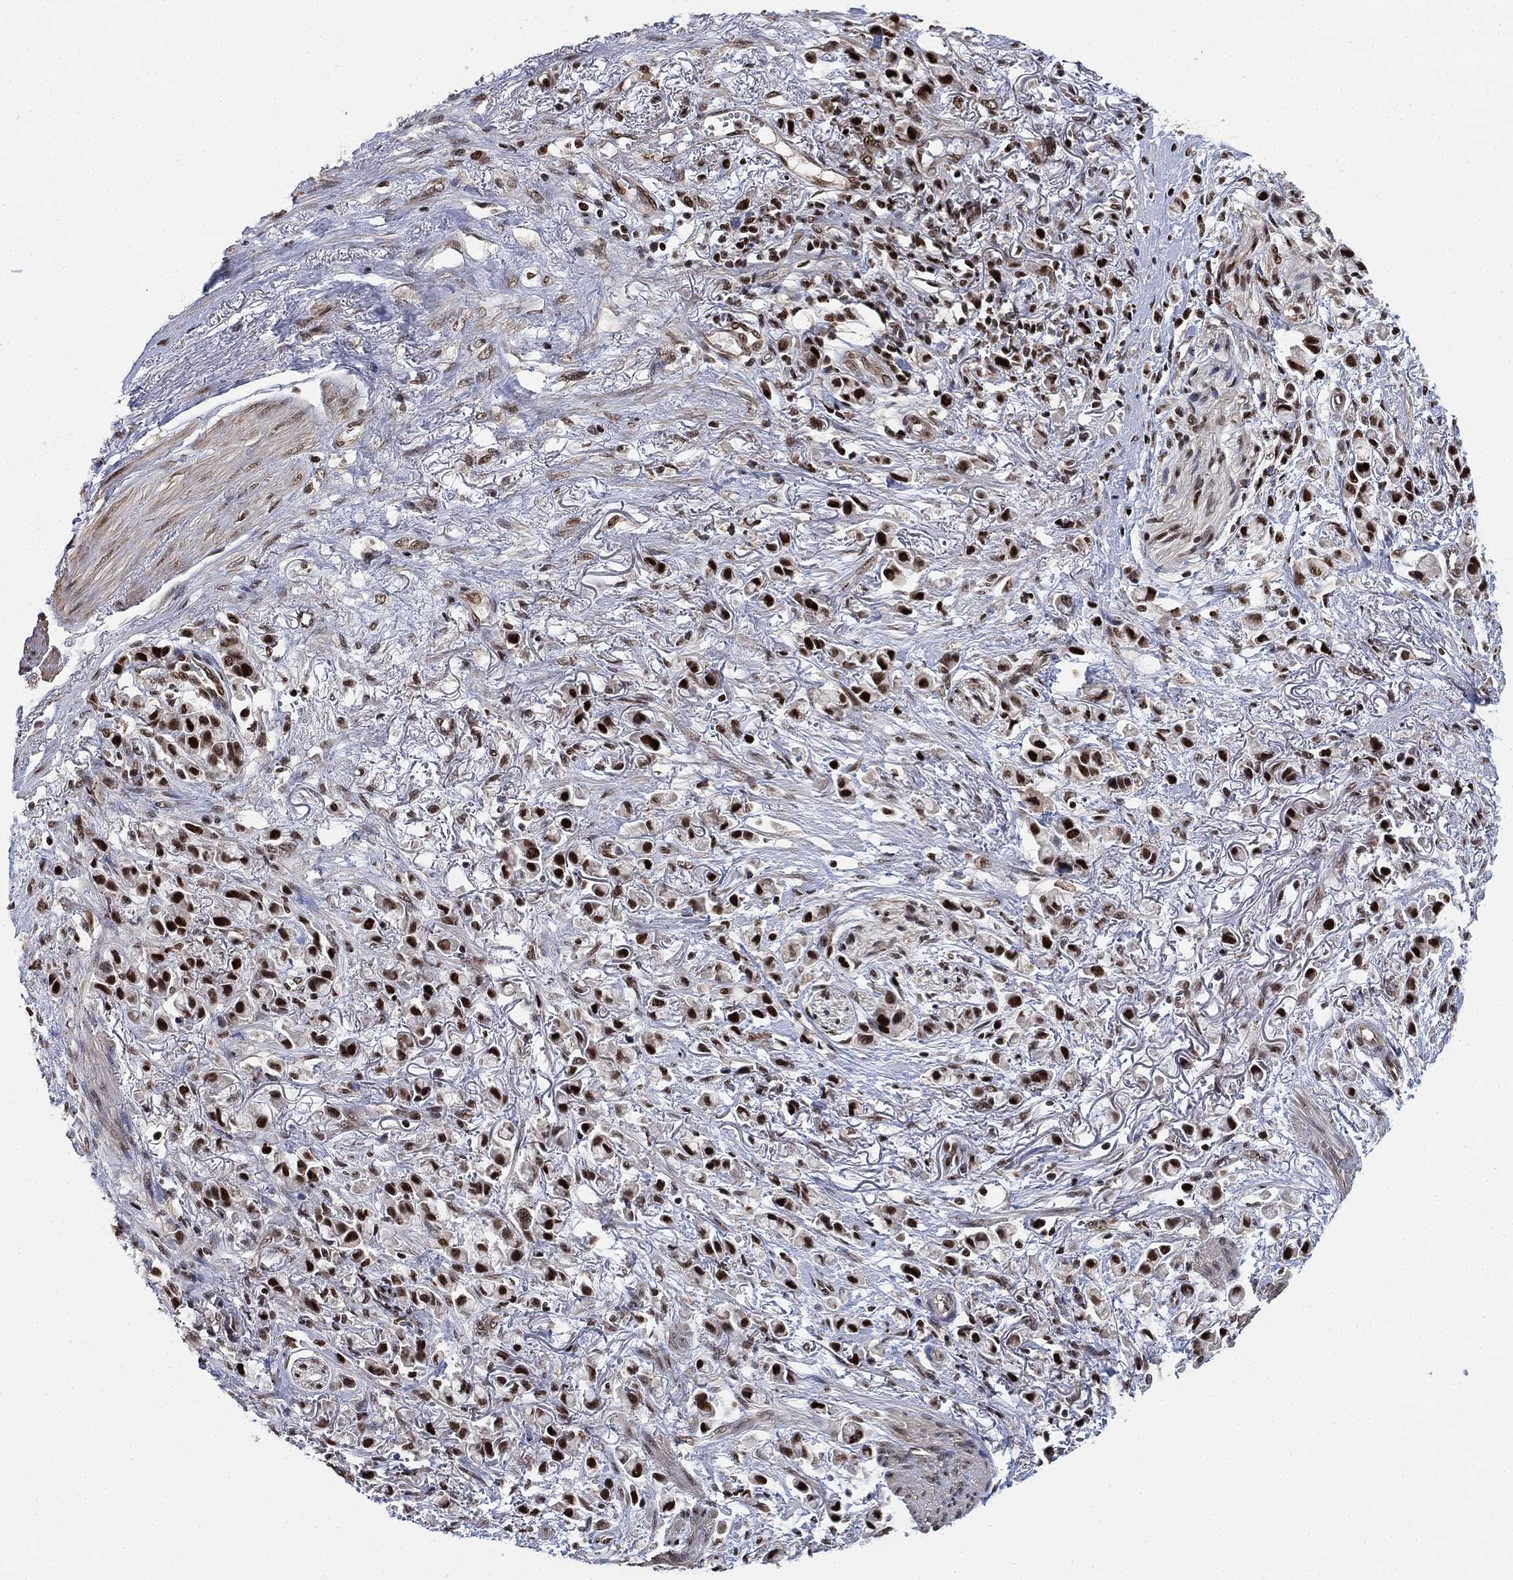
{"staining": {"intensity": "strong", "quantity": ">75%", "location": "nuclear"}, "tissue": "stomach cancer", "cell_type": "Tumor cells", "image_type": "cancer", "snomed": [{"axis": "morphology", "description": "Adenocarcinoma, NOS"}, {"axis": "topography", "description": "Stomach"}], "caption": "This histopathology image displays IHC staining of stomach cancer, with high strong nuclear staining in approximately >75% of tumor cells.", "gene": "ZSCAN30", "patient": {"sex": "female", "age": 81}}